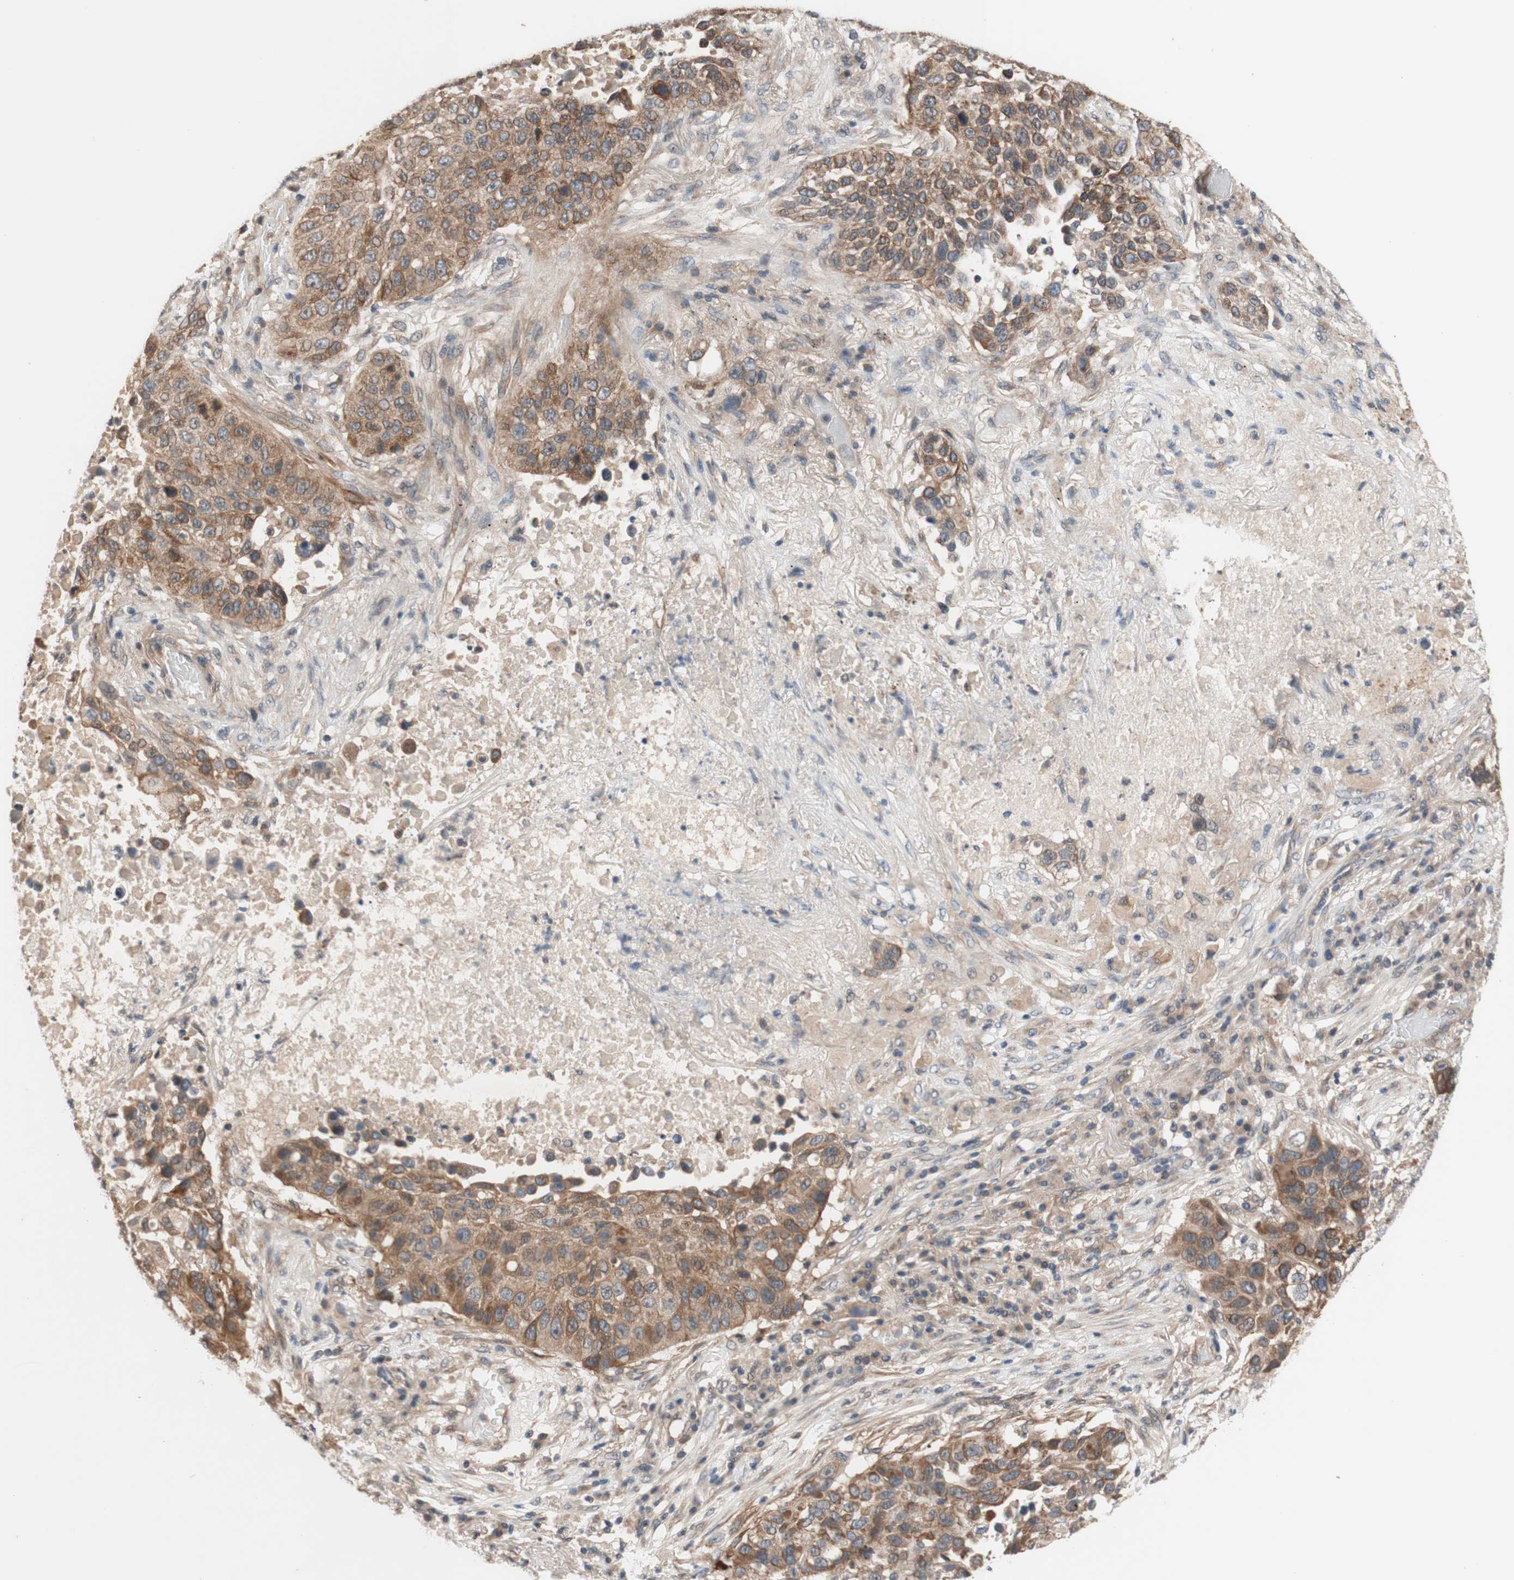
{"staining": {"intensity": "moderate", "quantity": ">75%", "location": "cytoplasmic/membranous"}, "tissue": "lung cancer", "cell_type": "Tumor cells", "image_type": "cancer", "snomed": [{"axis": "morphology", "description": "Squamous cell carcinoma, NOS"}, {"axis": "topography", "description": "Lung"}], "caption": "The histopathology image shows a brown stain indicating the presence of a protein in the cytoplasmic/membranous of tumor cells in lung cancer (squamous cell carcinoma). (DAB (3,3'-diaminobenzidine) IHC with brightfield microscopy, high magnification).", "gene": "CD55", "patient": {"sex": "male", "age": 57}}